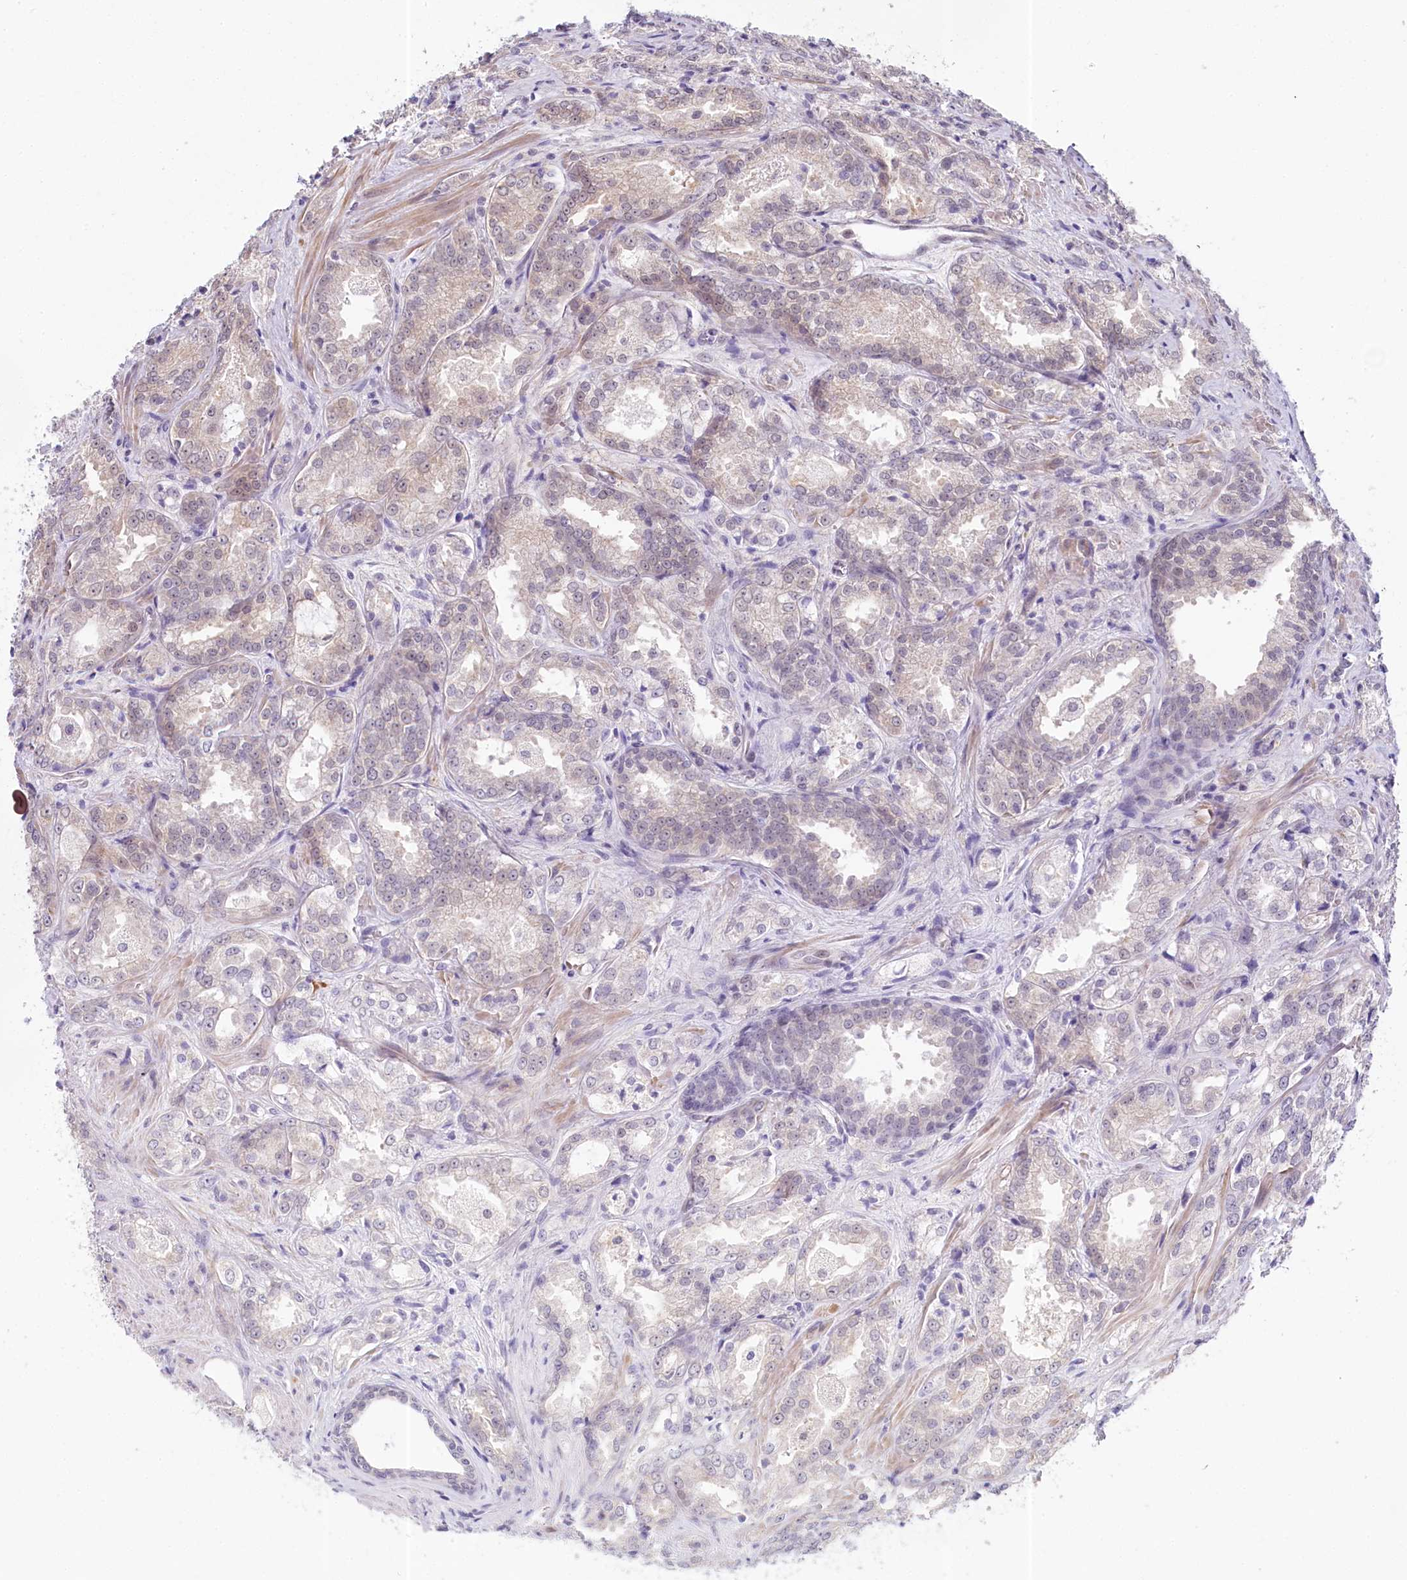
{"staining": {"intensity": "negative", "quantity": "none", "location": "none"}, "tissue": "prostate cancer", "cell_type": "Tumor cells", "image_type": "cancer", "snomed": [{"axis": "morphology", "description": "Adenocarcinoma, Low grade"}, {"axis": "topography", "description": "Prostate"}], "caption": "IHC histopathology image of neoplastic tissue: human prostate adenocarcinoma (low-grade) stained with DAB exhibits no significant protein positivity in tumor cells. (DAB (3,3'-diaminobenzidine) IHC with hematoxylin counter stain).", "gene": "AMTN", "patient": {"sex": "male", "age": 47}}